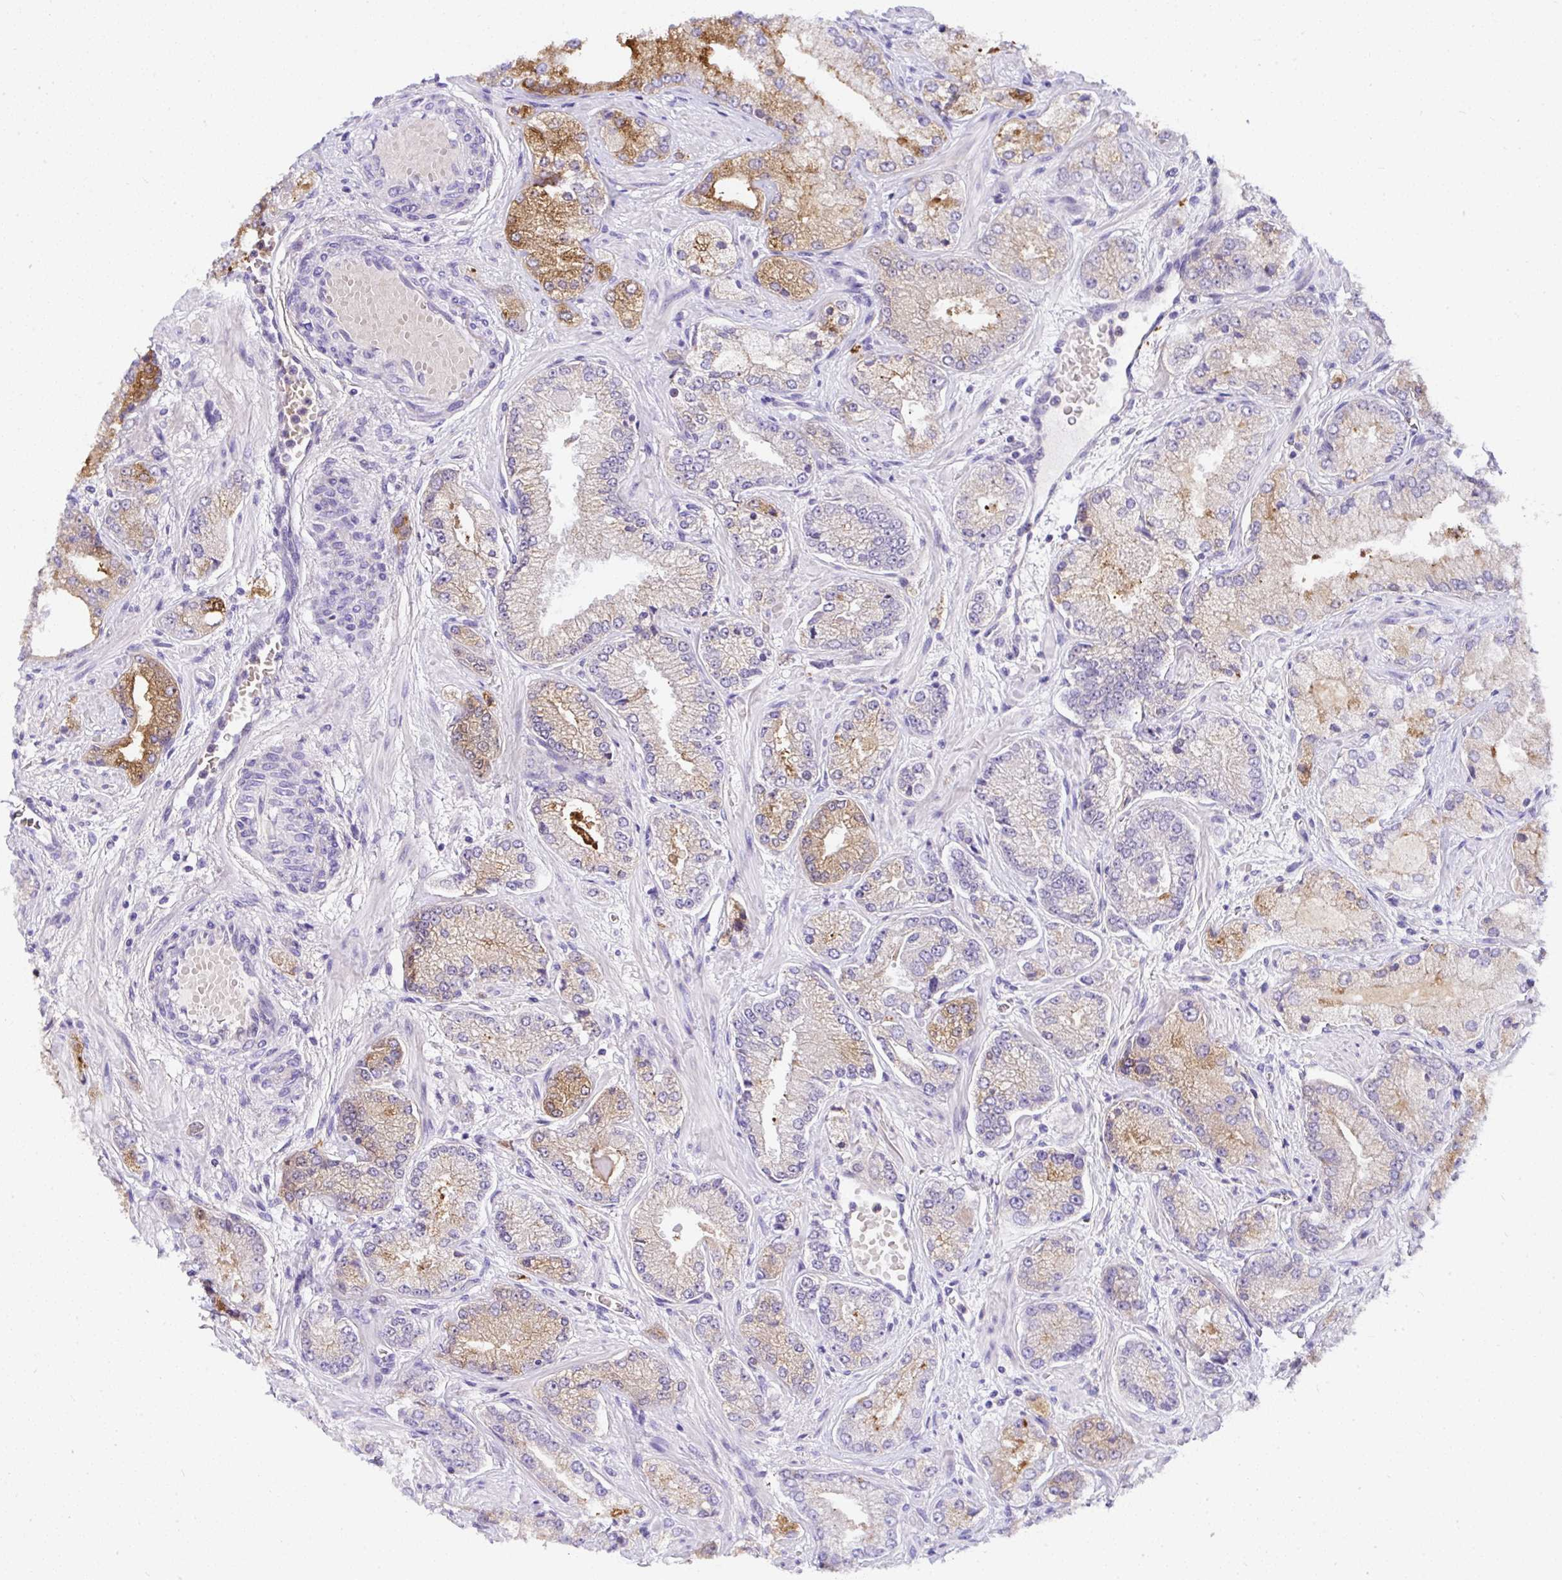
{"staining": {"intensity": "moderate", "quantity": "<25%", "location": "cytoplasmic/membranous"}, "tissue": "prostate cancer", "cell_type": "Tumor cells", "image_type": "cancer", "snomed": [{"axis": "morphology", "description": "Normal tissue, NOS"}, {"axis": "morphology", "description": "Adenocarcinoma, High grade"}, {"axis": "topography", "description": "Prostate"}, {"axis": "topography", "description": "Peripheral nerve tissue"}], "caption": "Immunohistochemical staining of adenocarcinoma (high-grade) (prostate) shows low levels of moderate cytoplasmic/membranous protein staining in approximately <25% of tumor cells.", "gene": "DEPDC5", "patient": {"sex": "male", "age": 68}}